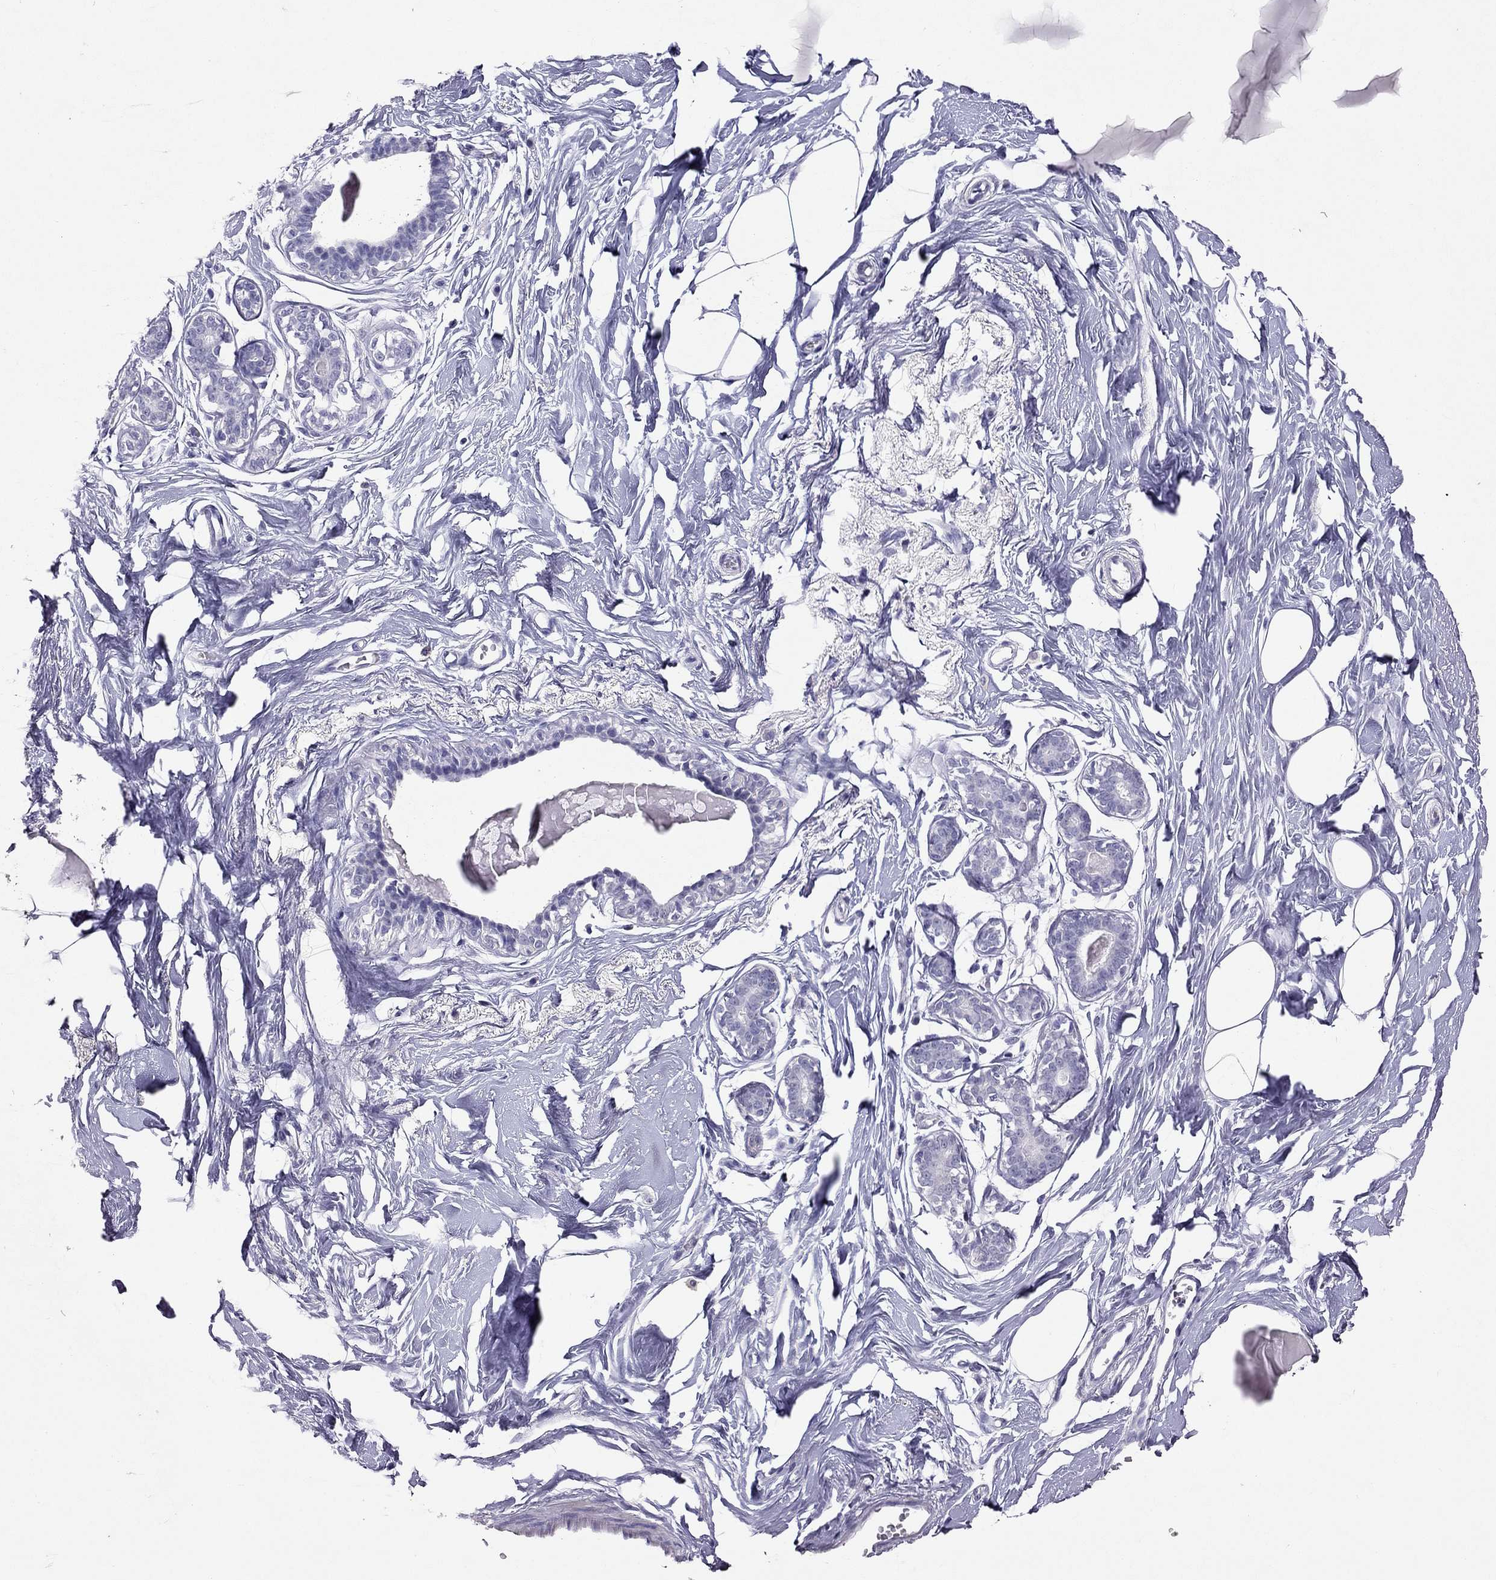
{"staining": {"intensity": "negative", "quantity": "none", "location": "none"}, "tissue": "breast", "cell_type": "Adipocytes", "image_type": "normal", "snomed": [{"axis": "morphology", "description": "Normal tissue, NOS"}, {"axis": "morphology", "description": "Lobular carcinoma, in situ"}, {"axis": "topography", "description": "Breast"}], "caption": "There is no significant positivity in adipocytes of breast. Nuclei are stained in blue.", "gene": "PSMB11", "patient": {"sex": "female", "age": 35}}